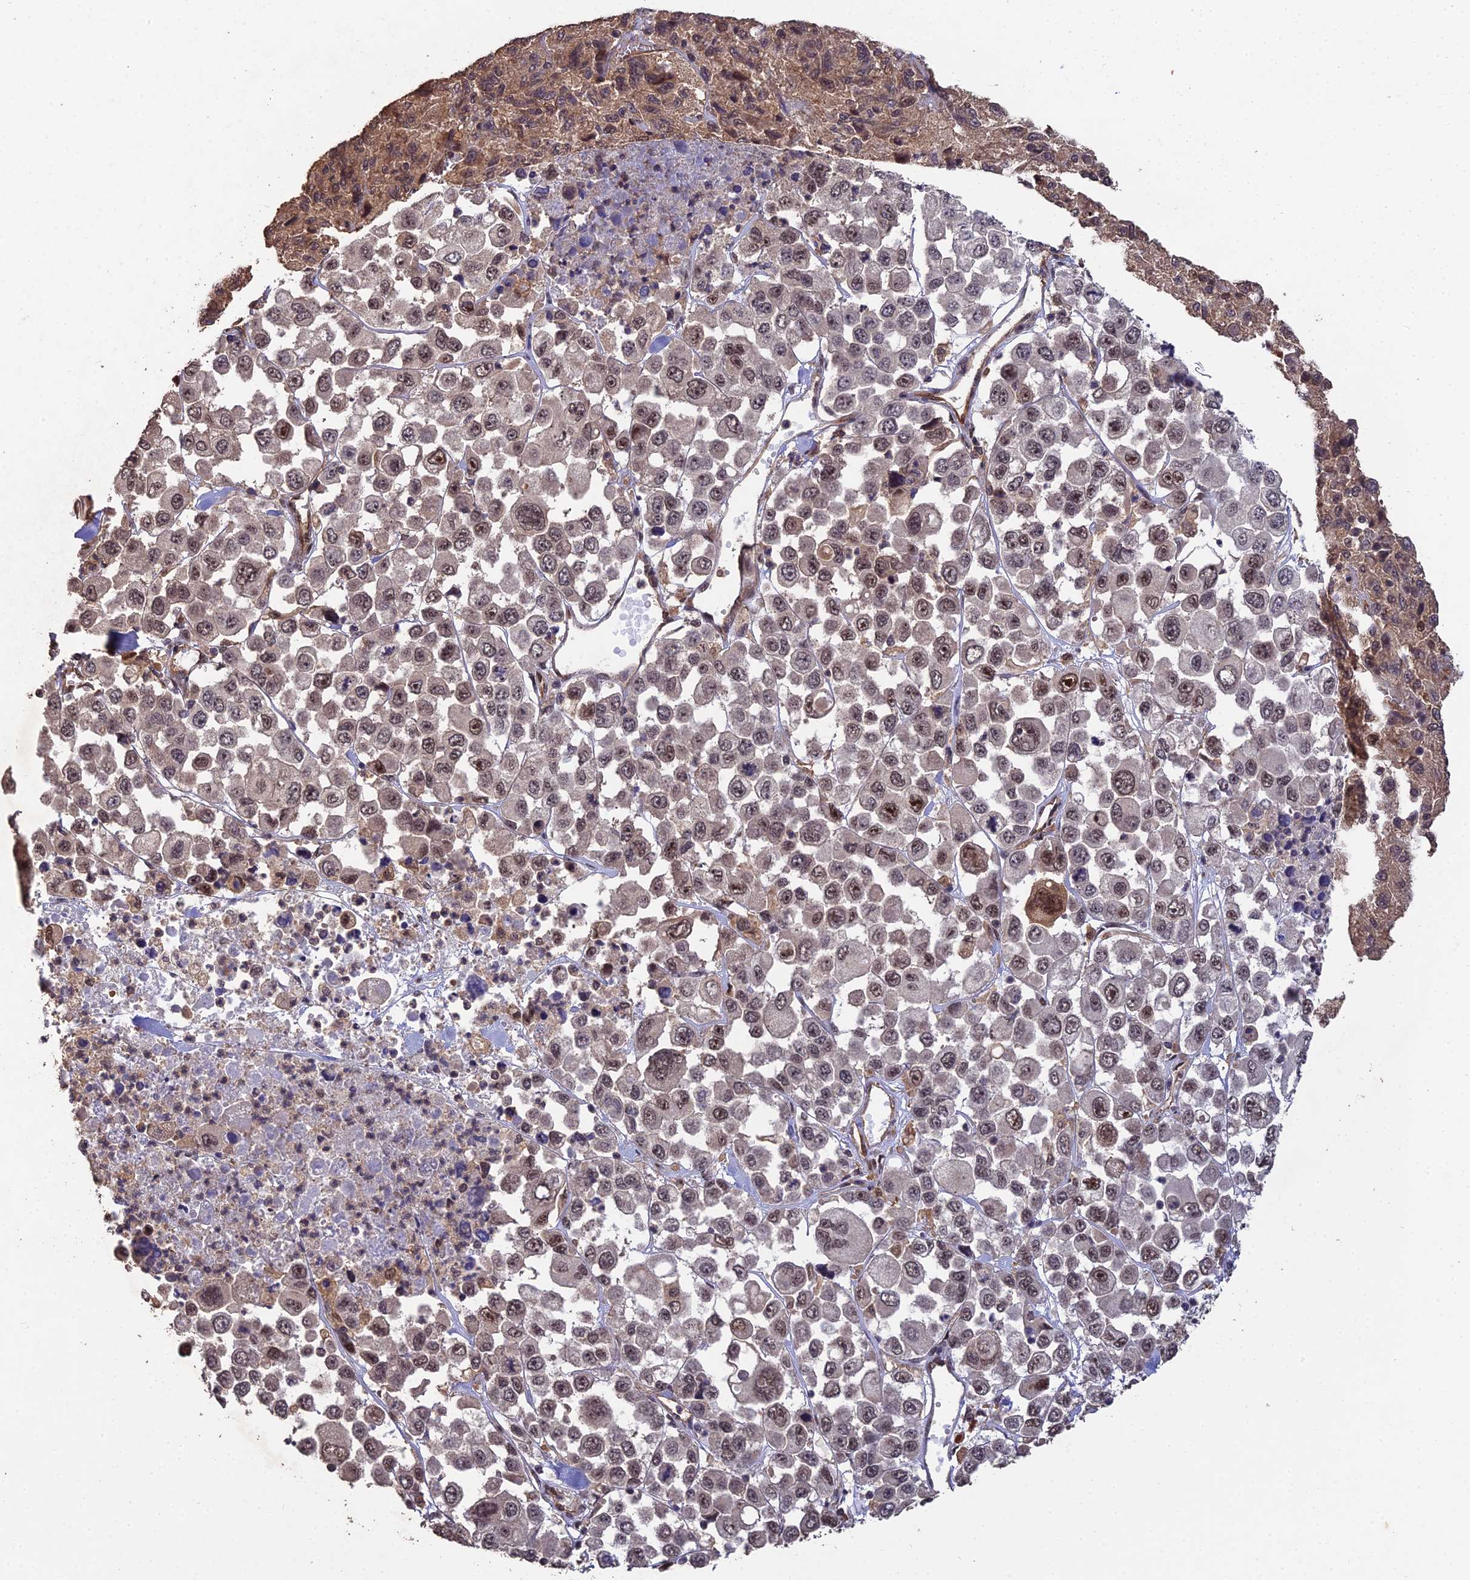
{"staining": {"intensity": "moderate", "quantity": ">75%", "location": "nuclear"}, "tissue": "melanoma", "cell_type": "Tumor cells", "image_type": "cancer", "snomed": [{"axis": "morphology", "description": "Malignant melanoma, Metastatic site"}, {"axis": "topography", "description": "Lymph node"}], "caption": "Immunohistochemical staining of human melanoma reveals medium levels of moderate nuclear positivity in about >75% of tumor cells.", "gene": "RALGAPA2", "patient": {"sex": "female", "age": 54}}